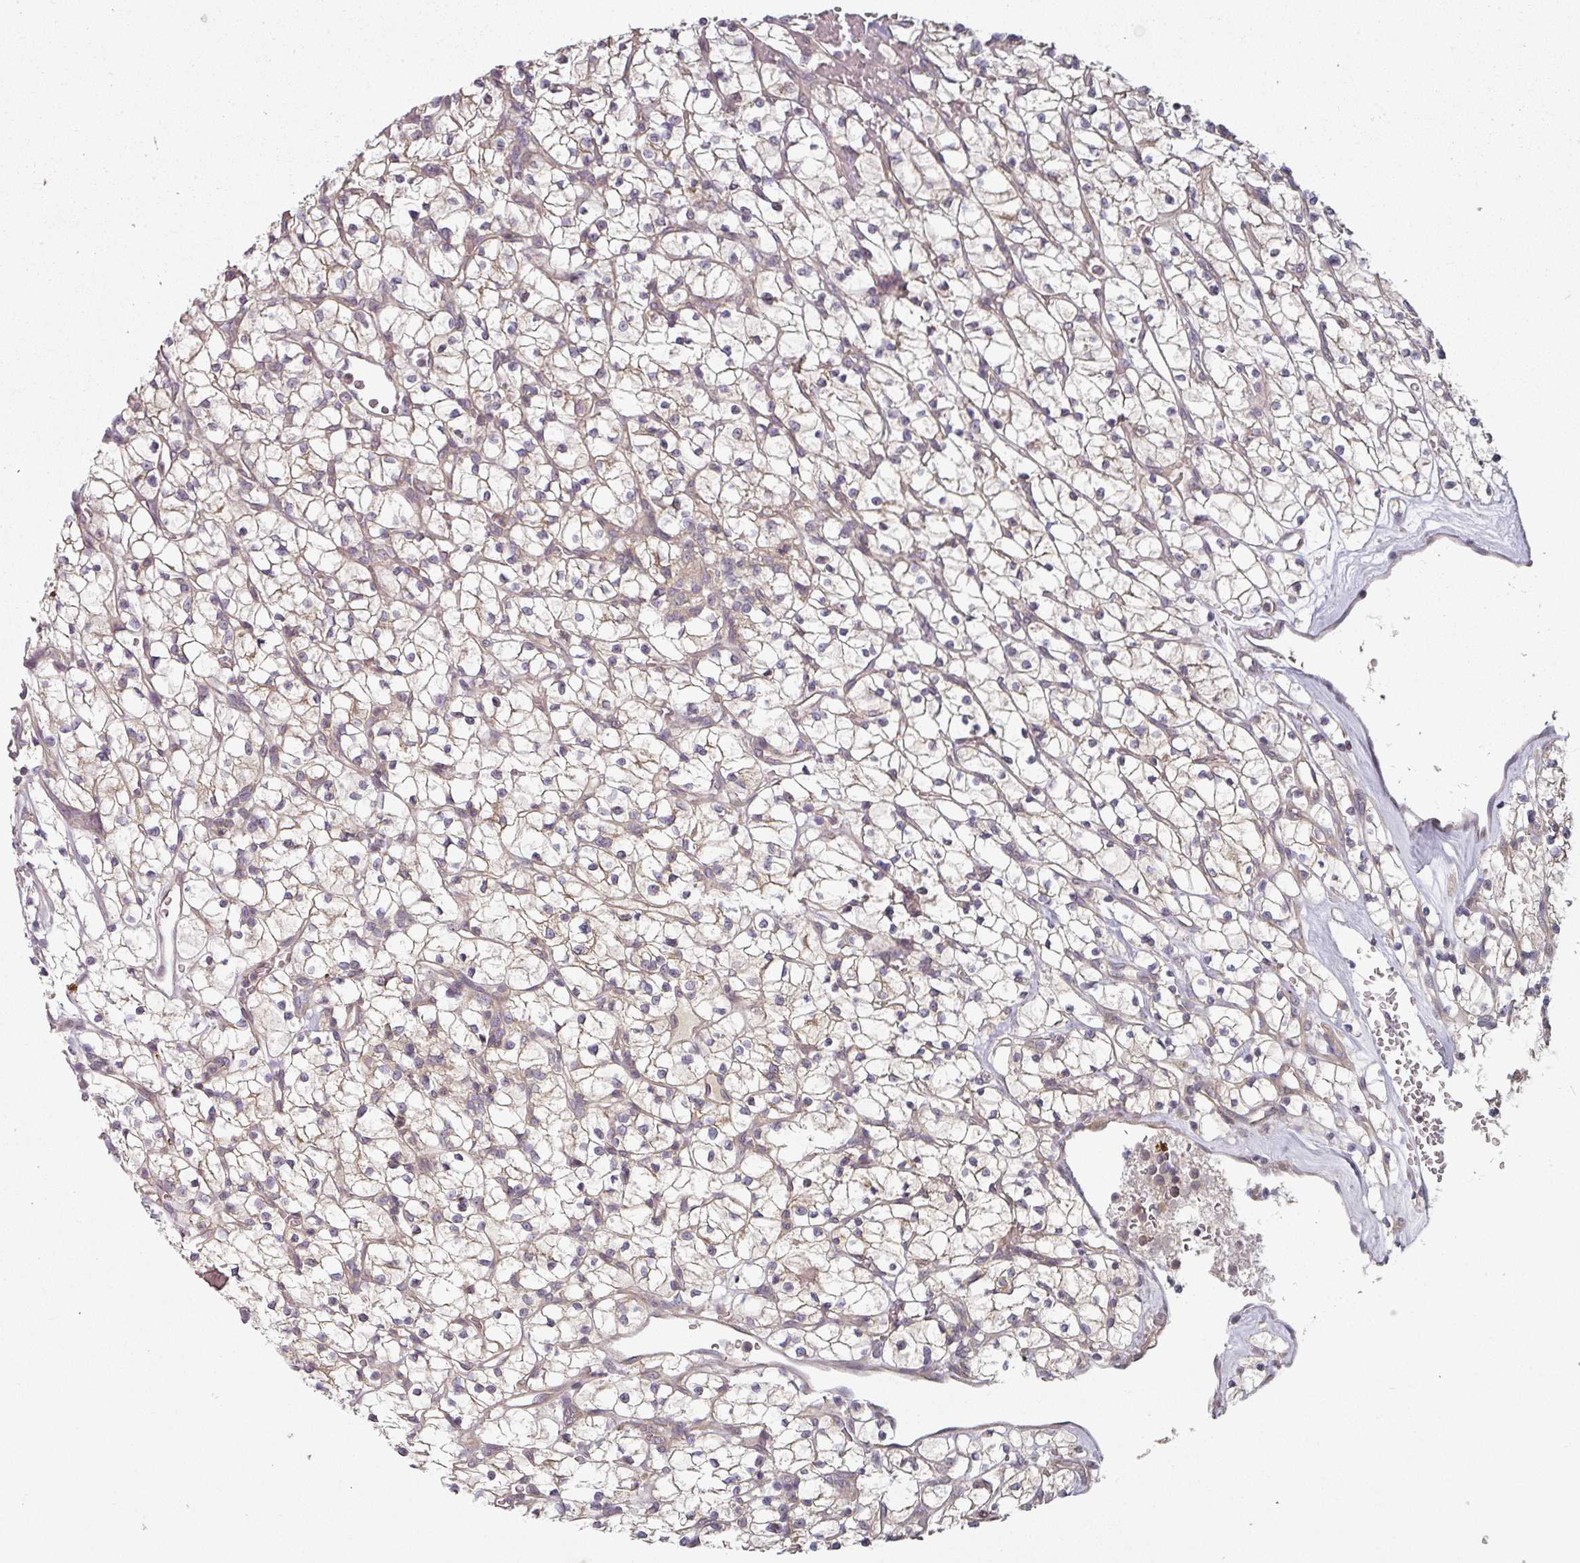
{"staining": {"intensity": "negative", "quantity": "none", "location": "none"}, "tissue": "renal cancer", "cell_type": "Tumor cells", "image_type": "cancer", "snomed": [{"axis": "morphology", "description": "Adenocarcinoma, NOS"}, {"axis": "topography", "description": "Kidney"}], "caption": "IHC of human renal cancer displays no expression in tumor cells.", "gene": "MAP2K2", "patient": {"sex": "female", "age": 64}}